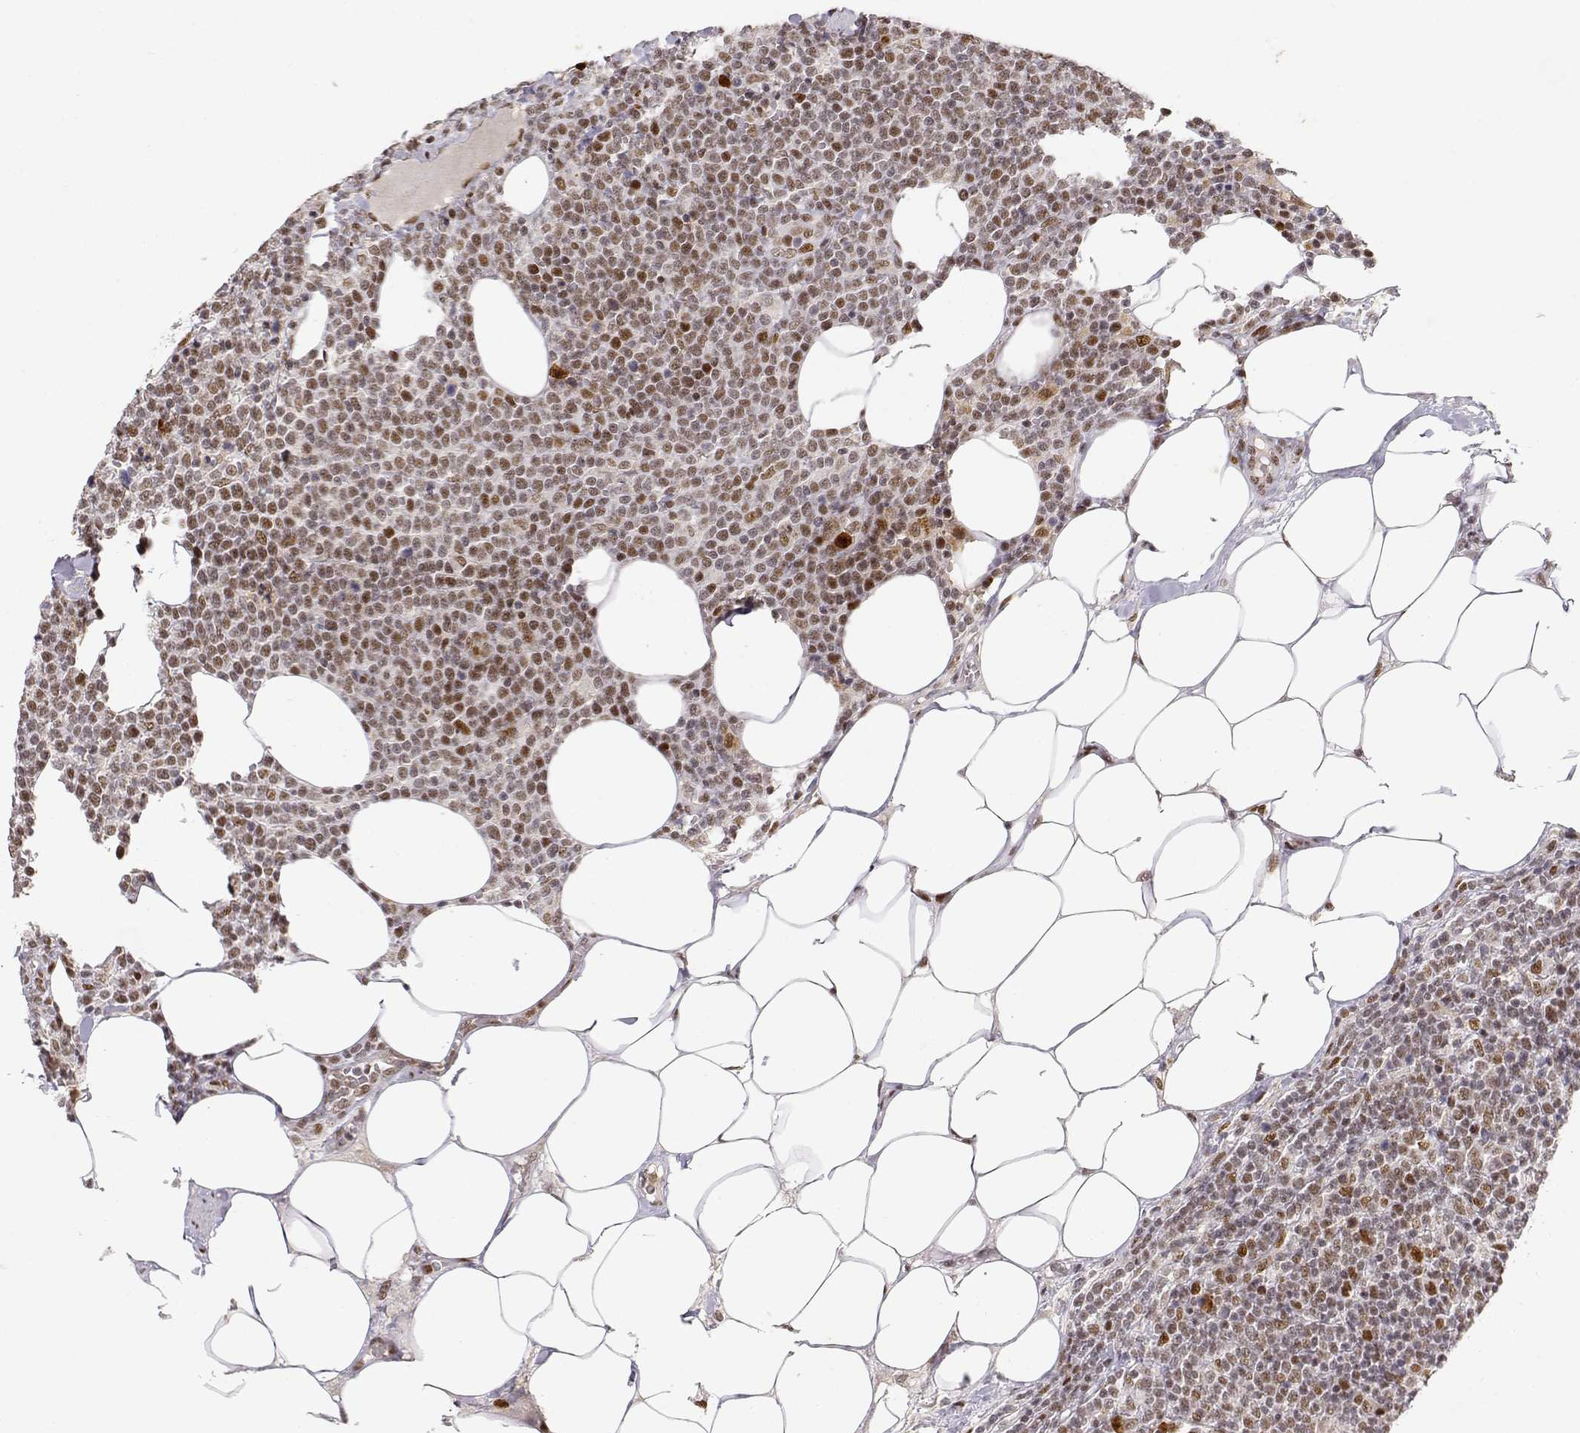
{"staining": {"intensity": "moderate", "quantity": "25%-75%", "location": "nuclear"}, "tissue": "lymphoma", "cell_type": "Tumor cells", "image_type": "cancer", "snomed": [{"axis": "morphology", "description": "Malignant lymphoma, non-Hodgkin's type, High grade"}, {"axis": "topography", "description": "Lymph node"}], "caption": "Immunohistochemistry (DAB) staining of malignant lymphoma, non-Hodgkin's type (high-grade) exhibits moderate nuclear protein positivity in about 25%-75% of tumor cells.", "gene": "RSF1", "patient": {"sex": "male", "age": 61}}